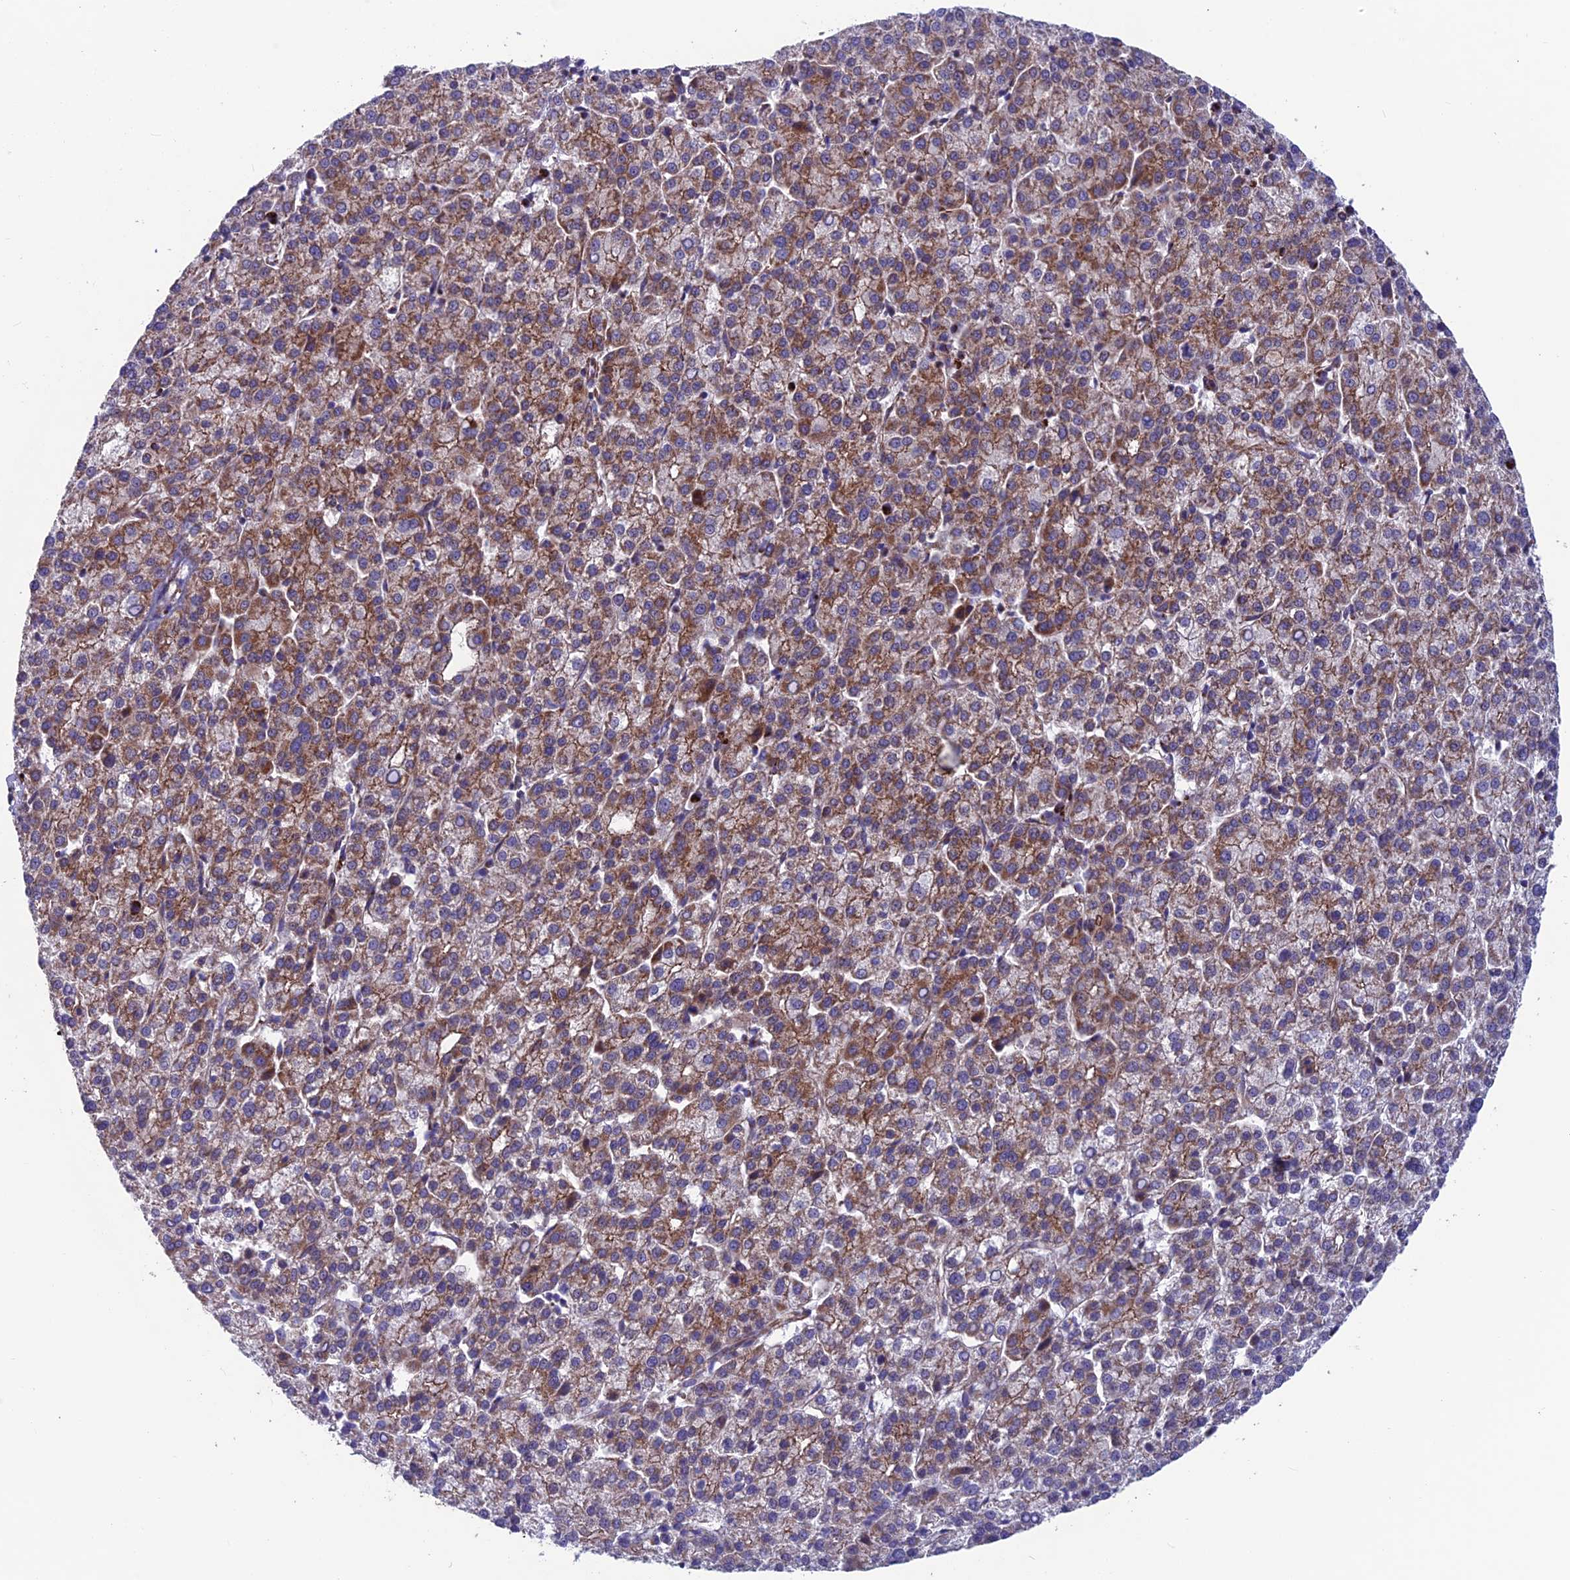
{"staining": {"intensity": "moderate", "quantity": ">75%", "location": "cytoplasmic/membranous"}, "tissue": "liver cancer", "cell_type": "Tumor cells", "image_type": "cancer", "snomed": [{"axis": "morphology", "description": "Carcinoma, Hepatocellular, NOS"}, {"axis": "topography", "description": "Liver"}], "caption": "Protein staining exhibits moderate cytoplasmic/membranous staining in about >75% of tumor cells in liver cancer.", "gene": "MRPS18B", "patient": {"sex": "female", "age": 58}}